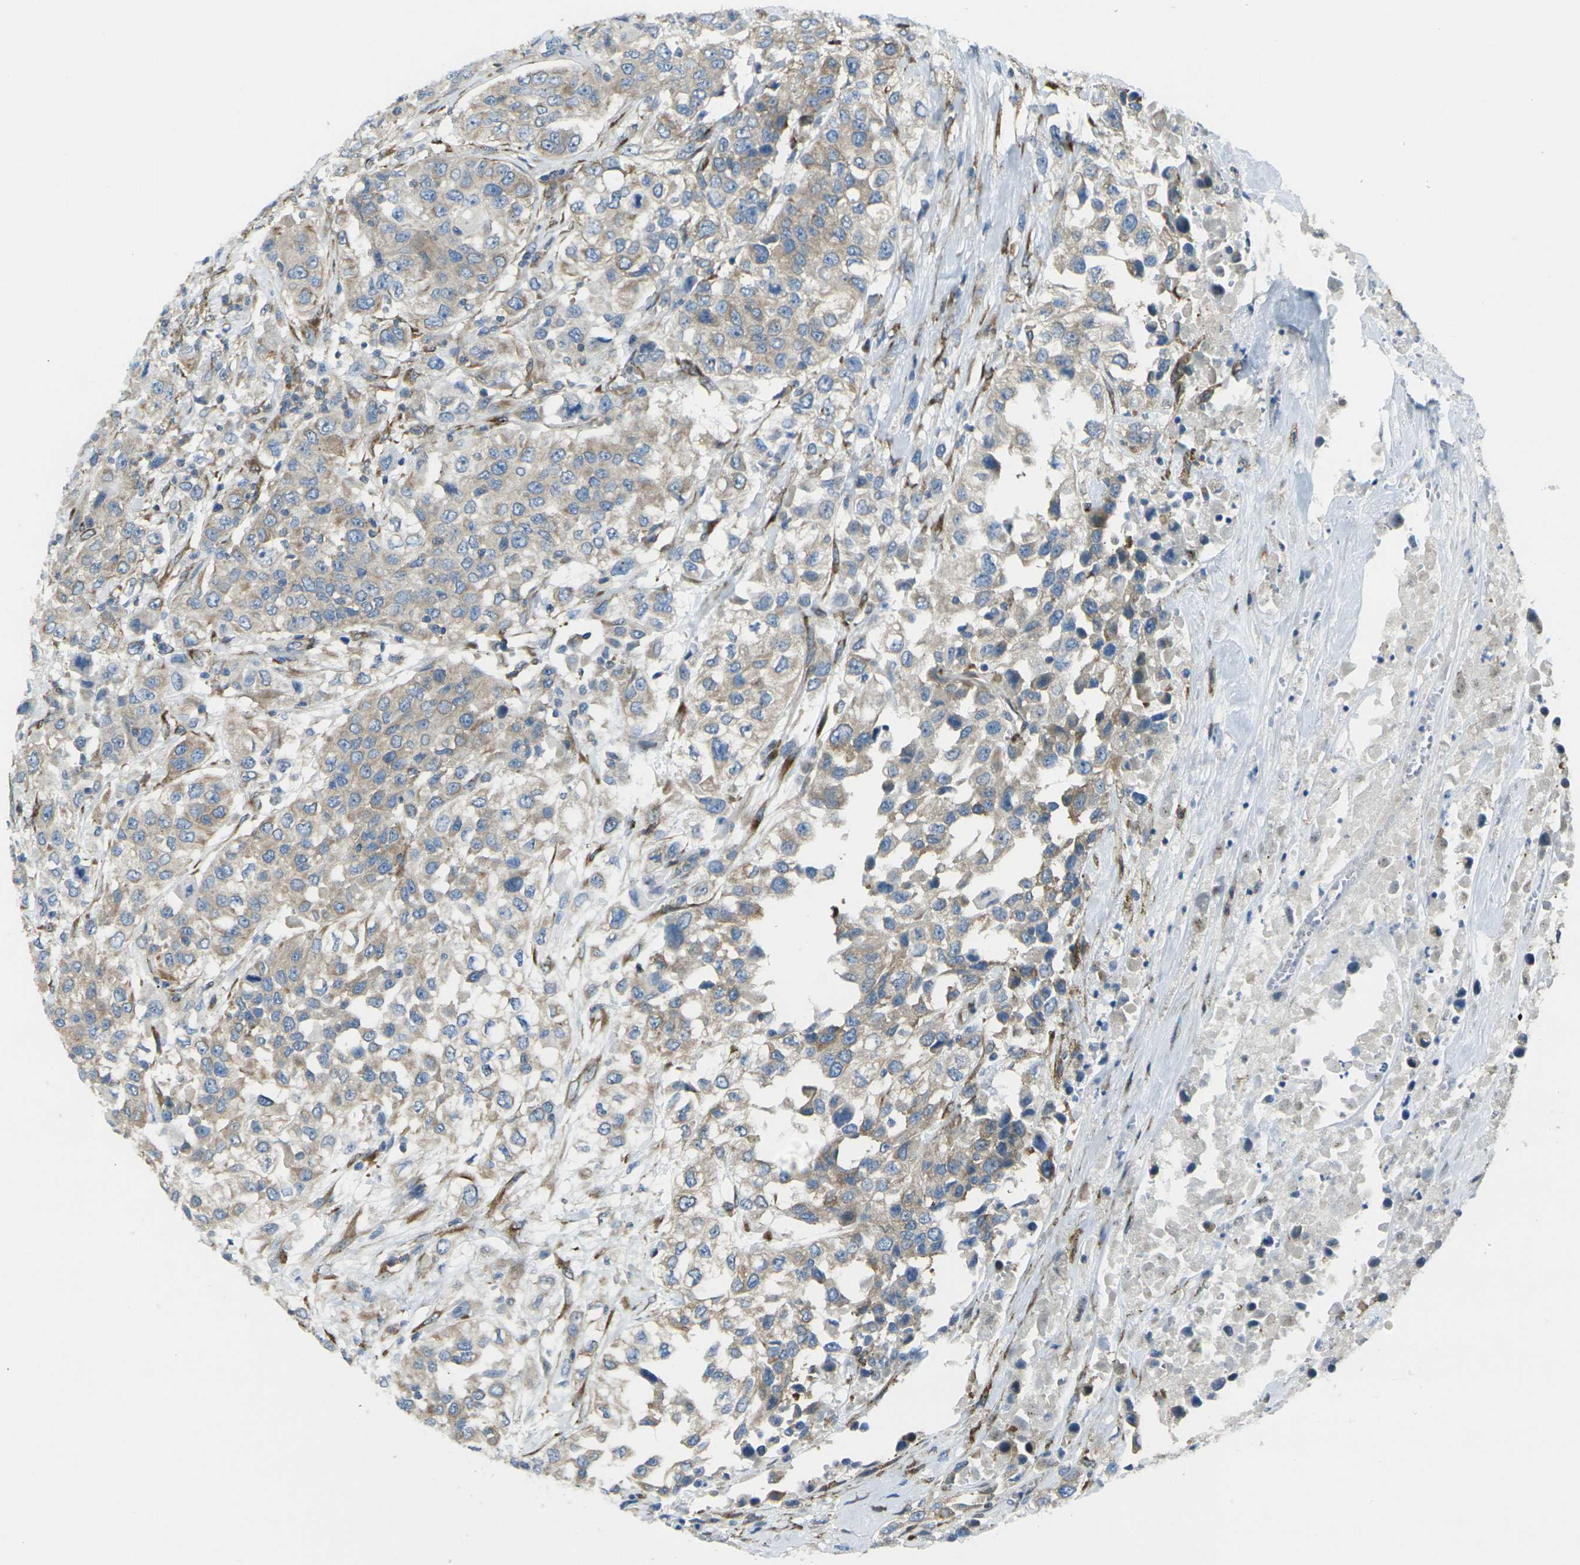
{"staining": {"intensity": "weak", "quantity": "25%-75%", "location": "cytoplasmic/membranous"}, "tissue": "urothelial cancer", "cell_type": "Tumor cells", "image_type": "cancer", "snomed": [{"axis": "morphology", "description": "Urothelial carcinoma, High grade"}, {"axis": "topography", "description": "Urinary bladder"}], "caption": "Urothelial cancer stained with DAB immunohistochemistry exhibits low levels of weak cytoplasmic/membranous positivity in approximately 25%-75% of tumor cells.", "gene": "CELSR2", "patient": {"sex": "female", "age": 80}}